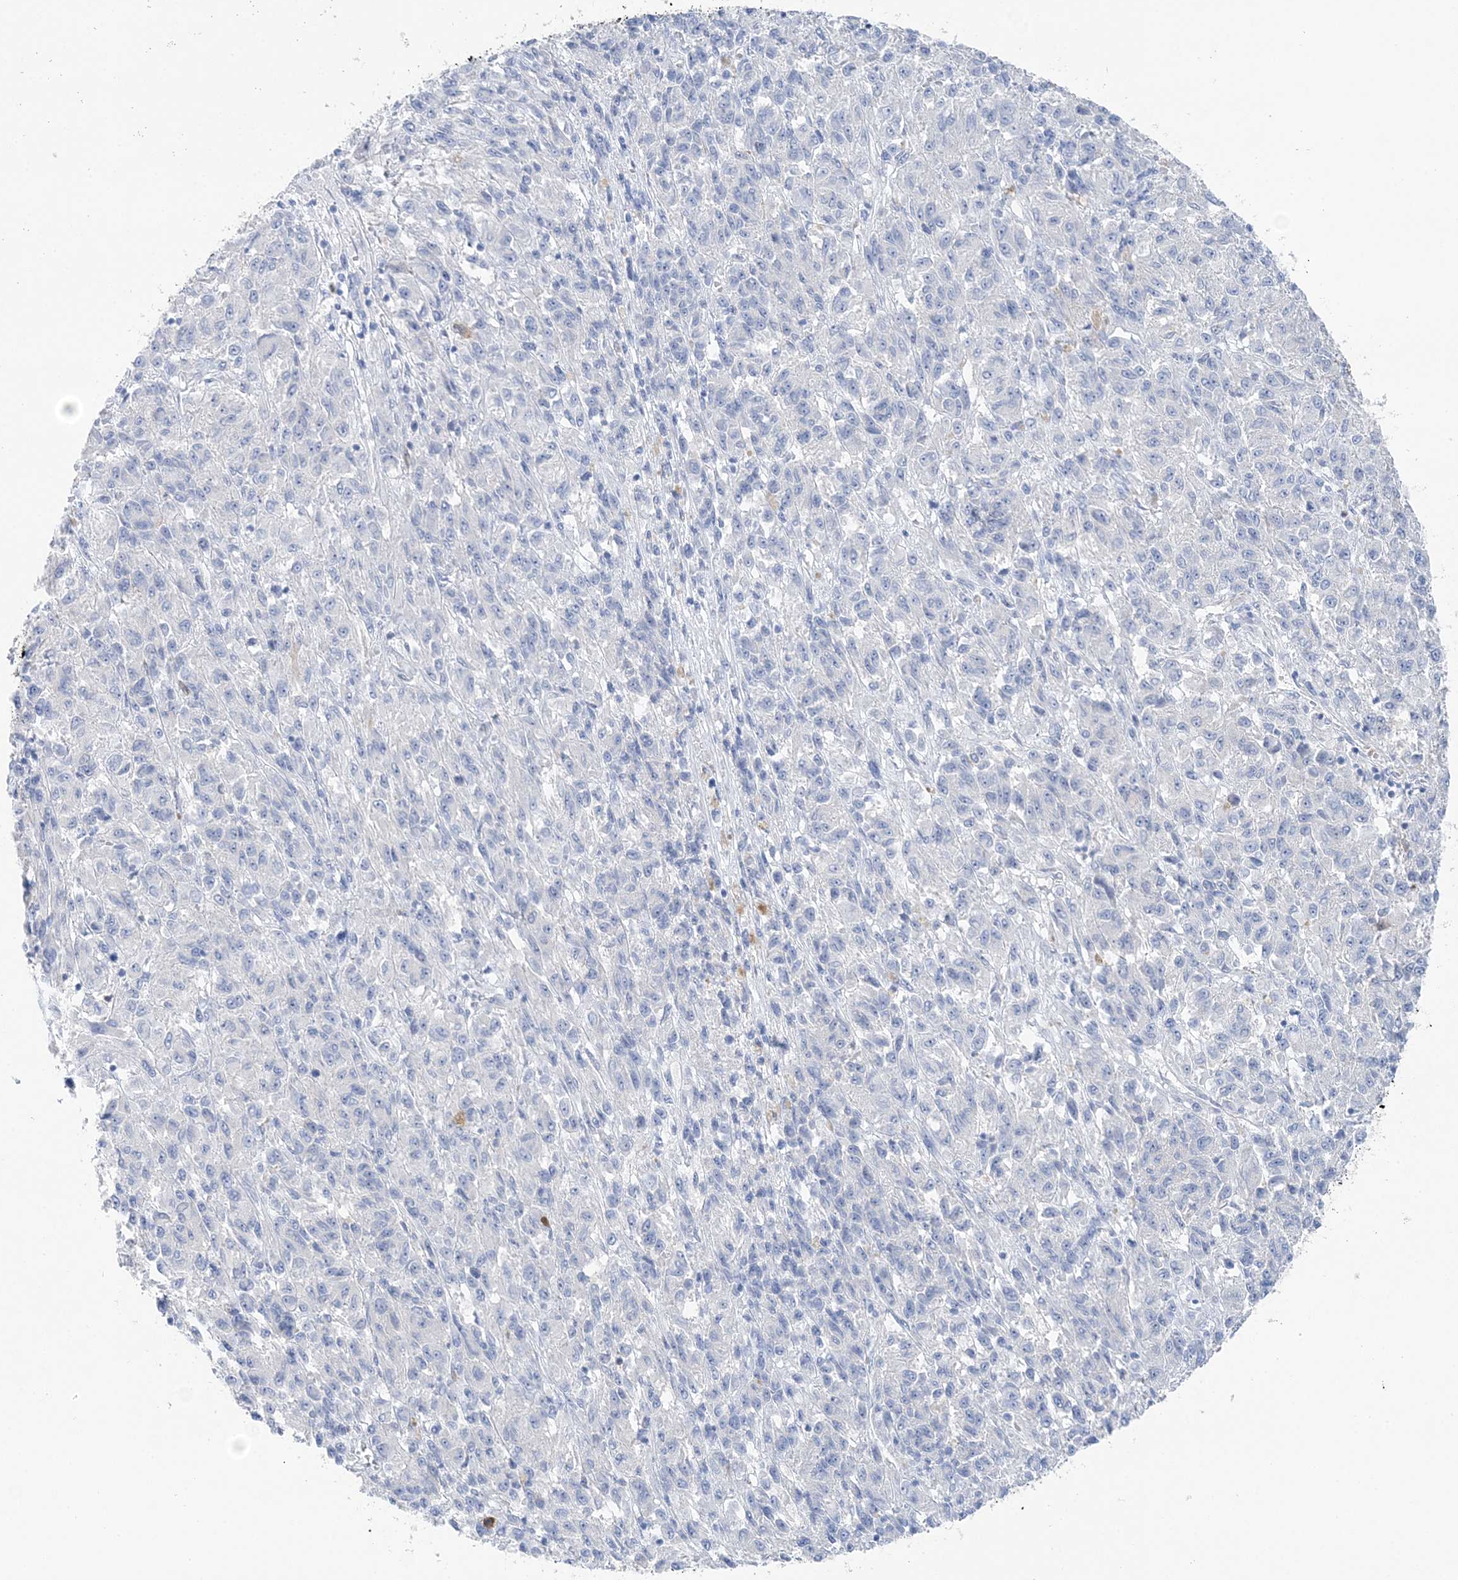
{"staining": {"intensity": "negative", "quantity": "none", "location": "none"}, "tissue": "melanoma", "cell_type": "Tumor cells", "image_type": "cancer", "snomed": [{"axis": "morphology", "description": "Malignant melanoma, Metastatic site"}, {"axis": "topography", "description": "Lung"}], "caption": "Immunohistochemical staining of human malignant melanoma (metastatic site) demonstrates no significant expression in tumor cells.", "gene": "HMGCS1", "patient": {"sex": "male", "age": 64}}